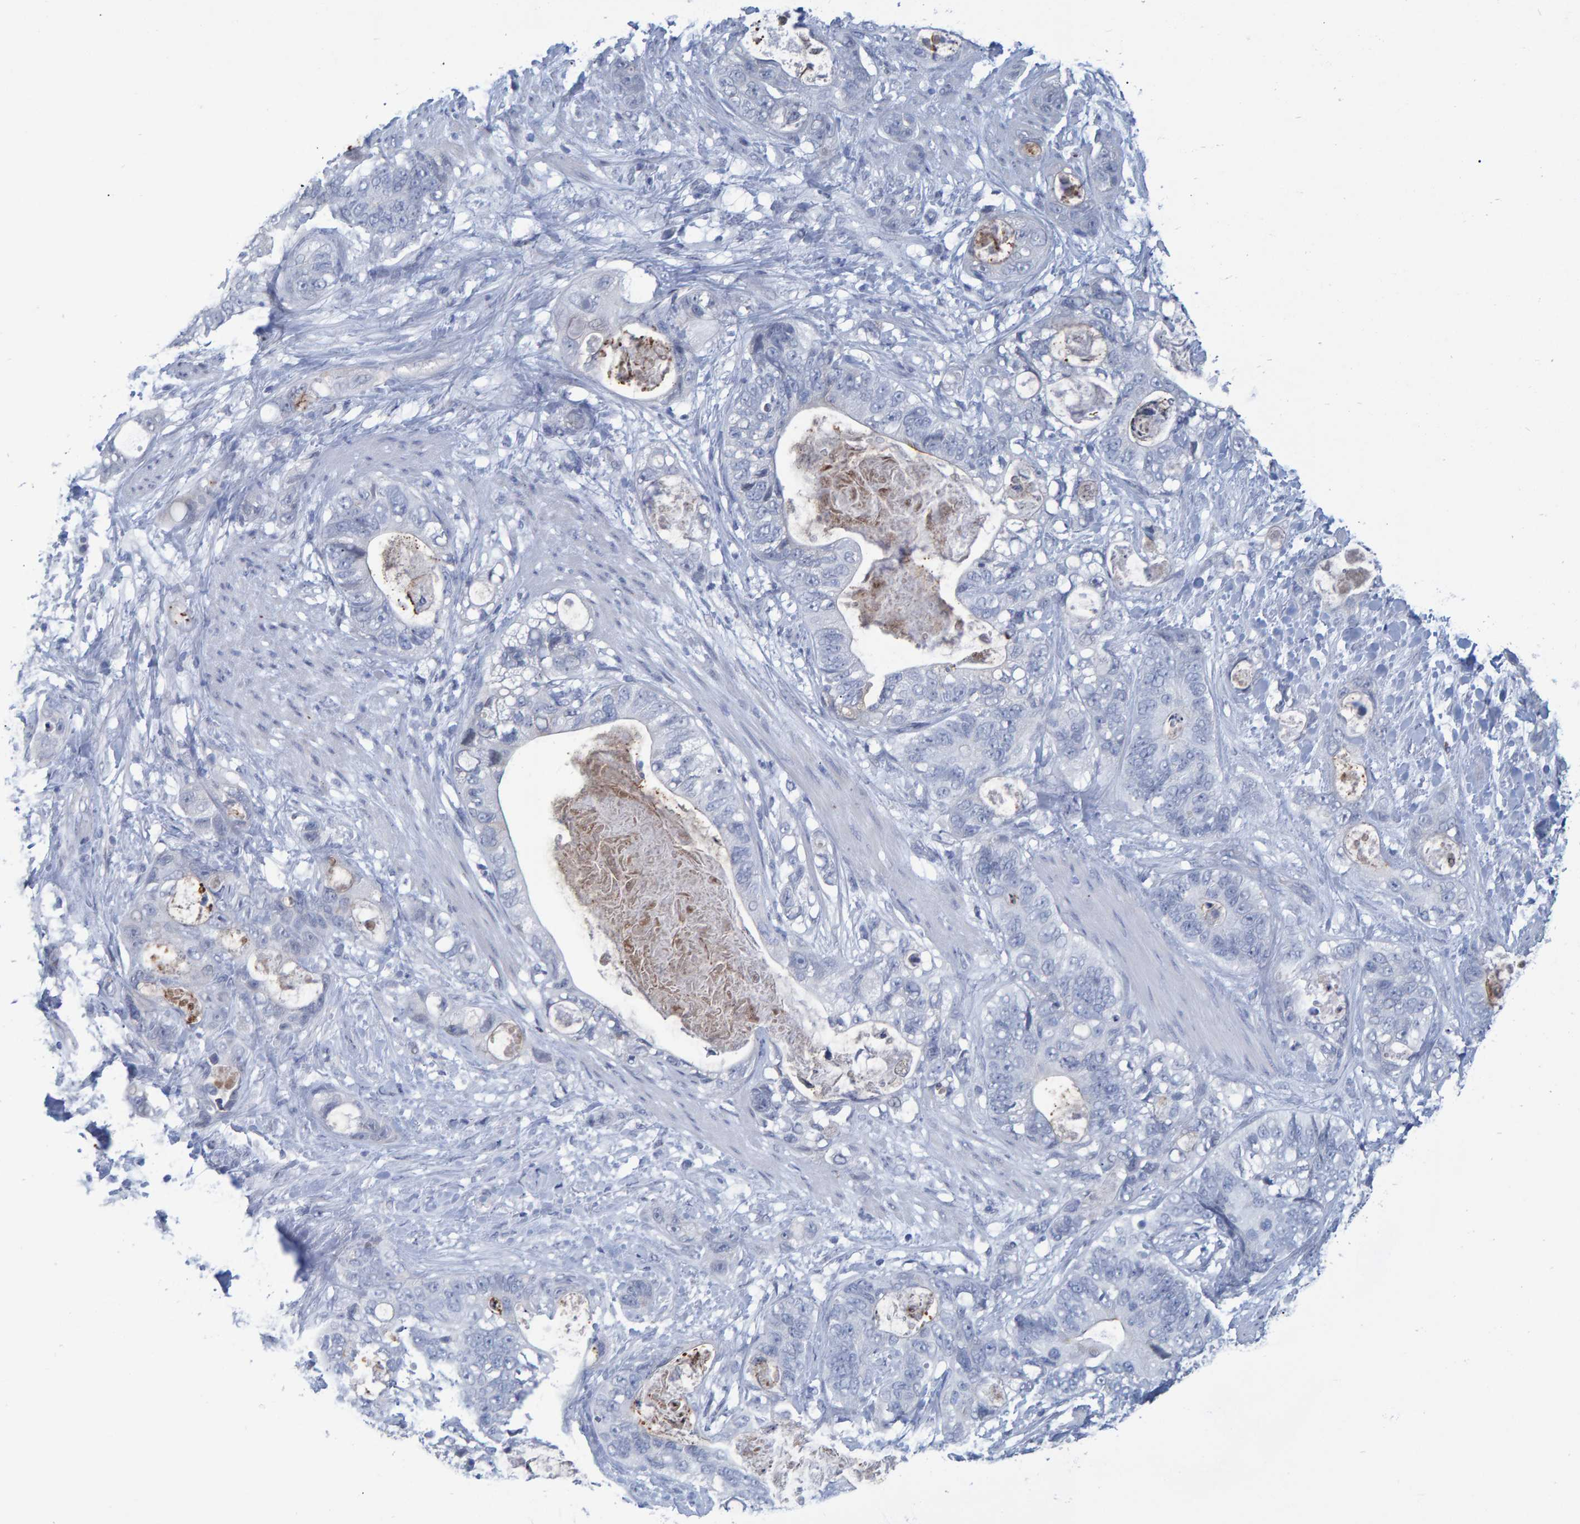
{"staining": {"intensity": "negative", "quantity": "none", "location": "none"}, "tissue": "stomach cancer", "cell_type": "Tumor cells", "image_type": "cancer", "snomed": [{"axis": "morphology", "description": "Normal tissue, NOS"}, {"axis": "morphology", "description": "Adenocarcinoma, NOS"}, {"axis": "topography", "description": "Stomach"}], "caption": "High magnification brightfield microscopy of stomach adenocarcinoma stained with DAB (brown) and counterstained with hematoxylin (blue): tumor cells show no significant positivity.", "gene": "PROCA1", "patient": {"sex": "female", "age": 89}}